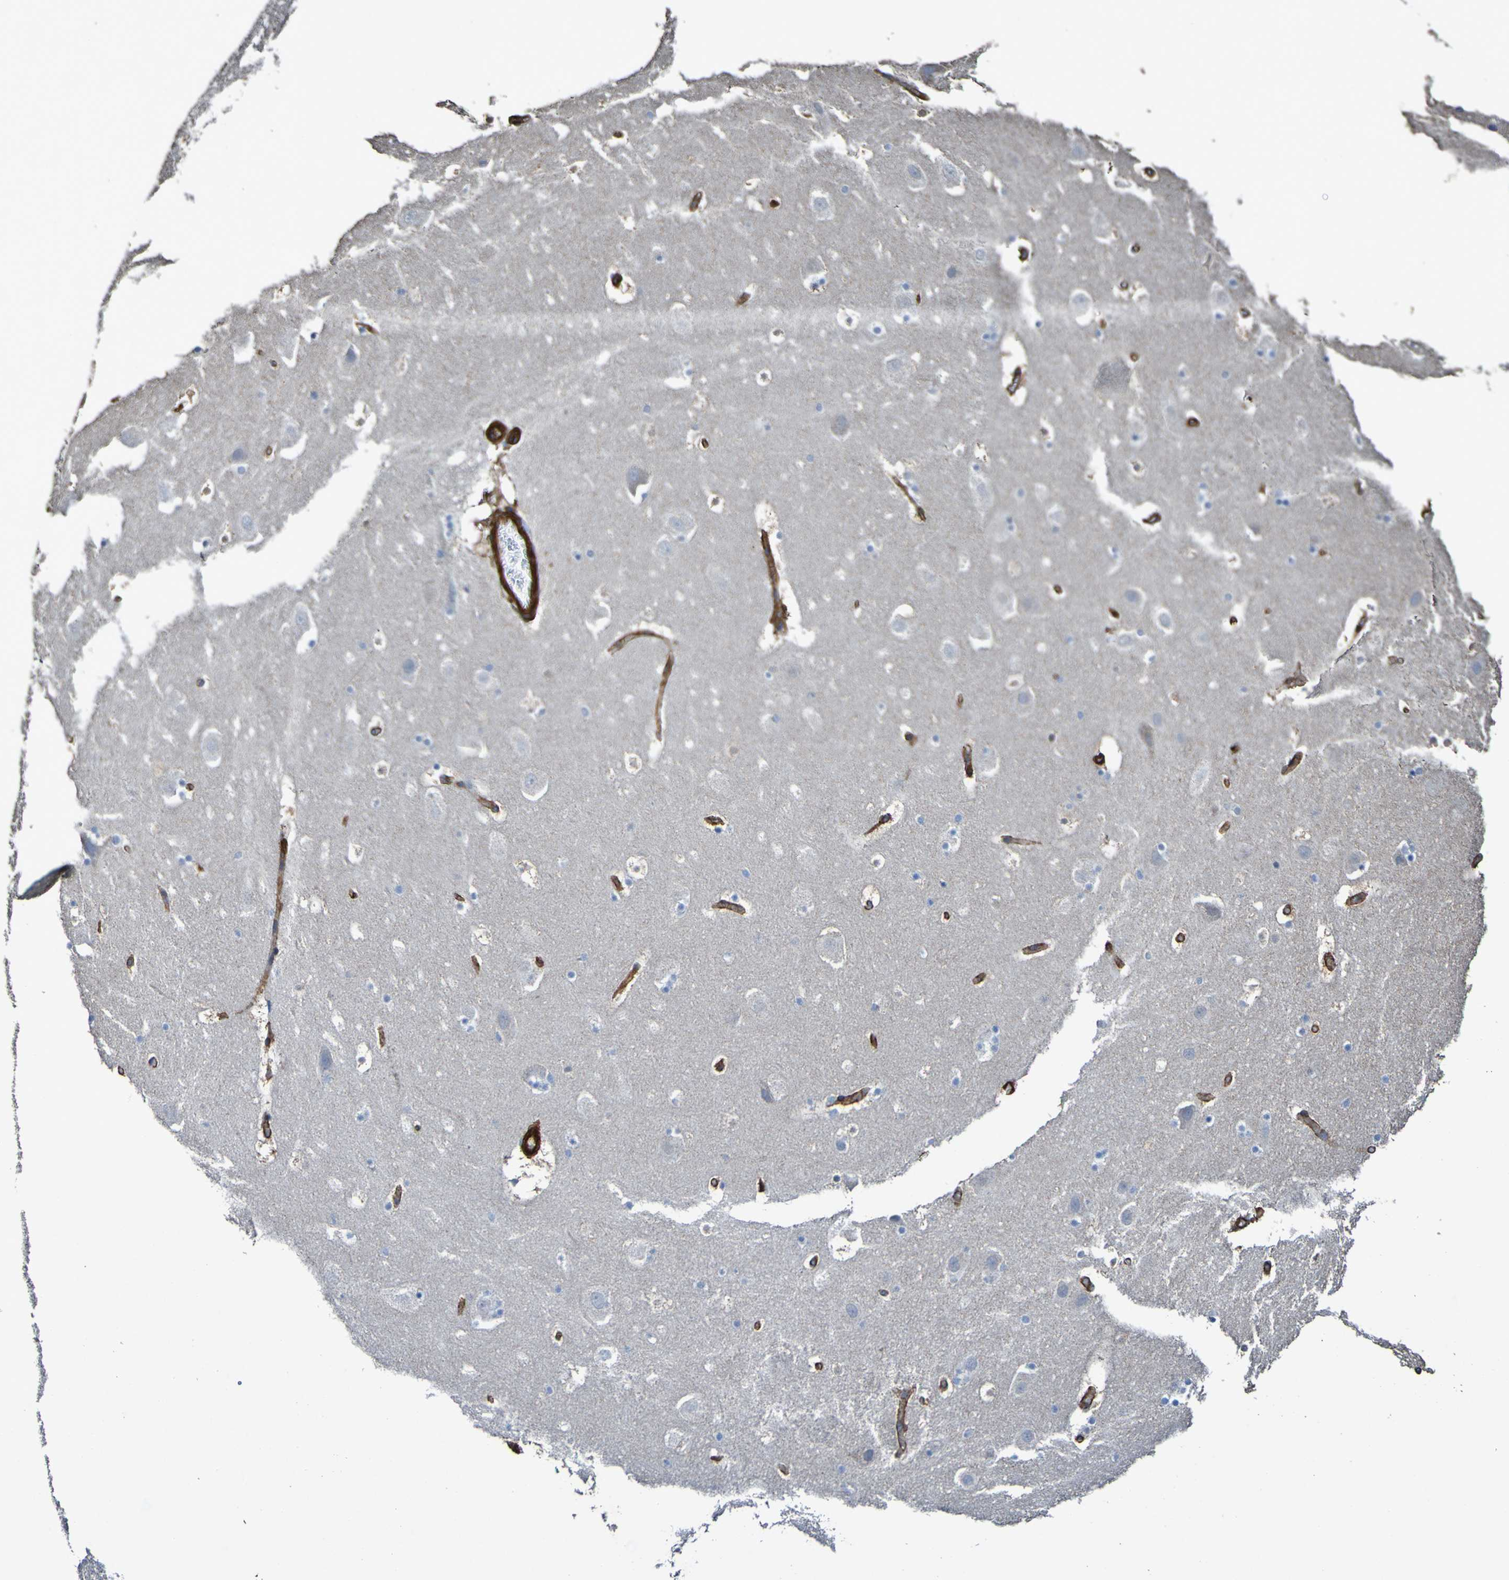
{"staining": {"intensity": "negative", "quantity": "none", "location": "none"}, "tissue": "hippocampus", "cell_type": "Glial cells", "image_type": "normal", "snomed": [{"axis": "morphology", "description": "Normal tissue, NOS"}, {"axis": "topography", "description": "Hippocampus"}], "caption": "The histopathology image demonstrates no staining of glial cells in unremarkable hippocampus.", "gene": "ELMOD3", "patient": {"sex": "male", "age": 45}}